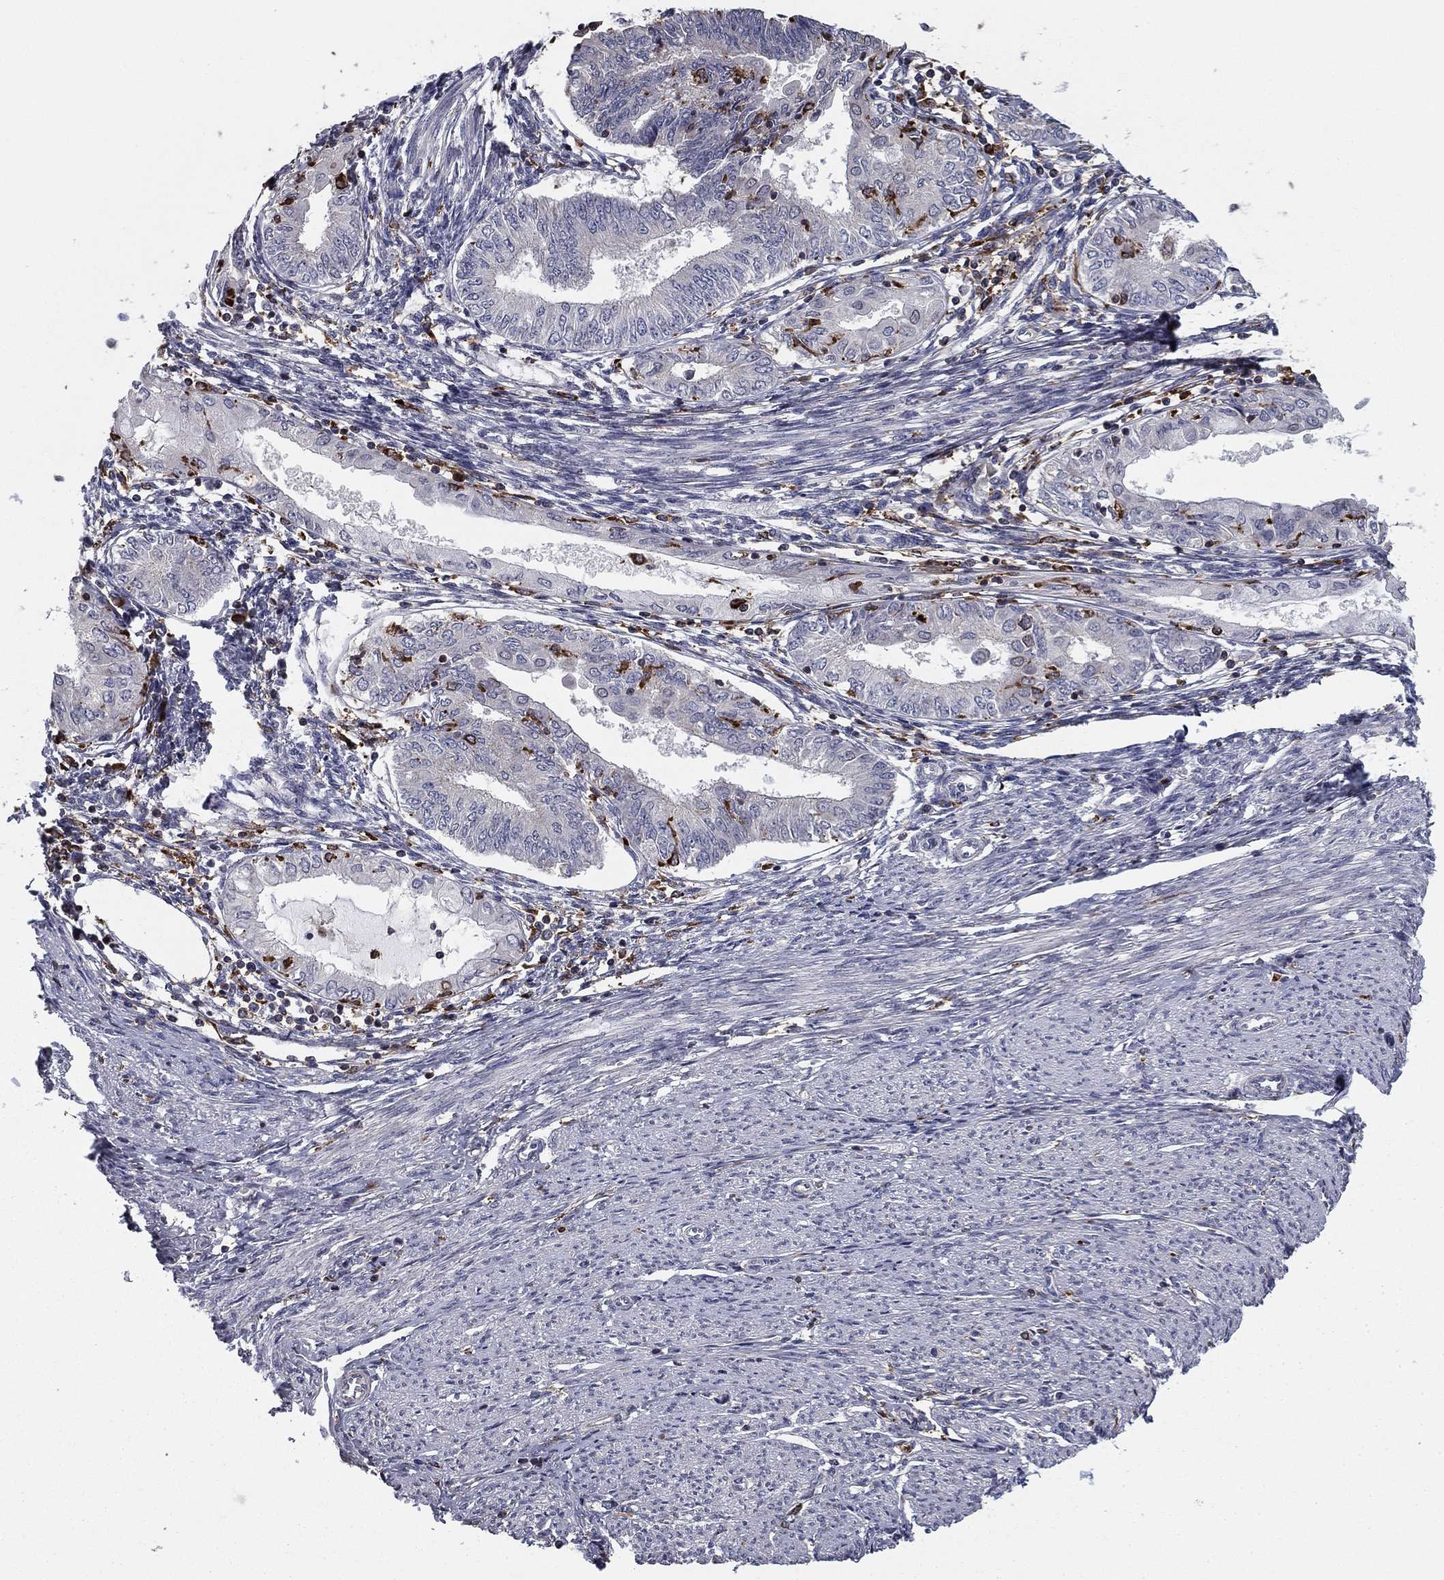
{"staining": {"intensity": "negative", "quantity": "none", "location": "none"}, "tissue": "endometrial cancer", "cell_type": "Tumor cells", "image_type": "cancer", "snomed": [{"axis": "morphology", "description": "Adenocarcinoma, NOS"}, {"axis": "topography", "description": "Endometrium"}], "caption": "Immunohistochemical staining of adenocarcinoma (endometrial) exhibits no significant staining in tumor cells.", "gene": "PLCB2", "patient": {"sex": "female", "age": 68}}